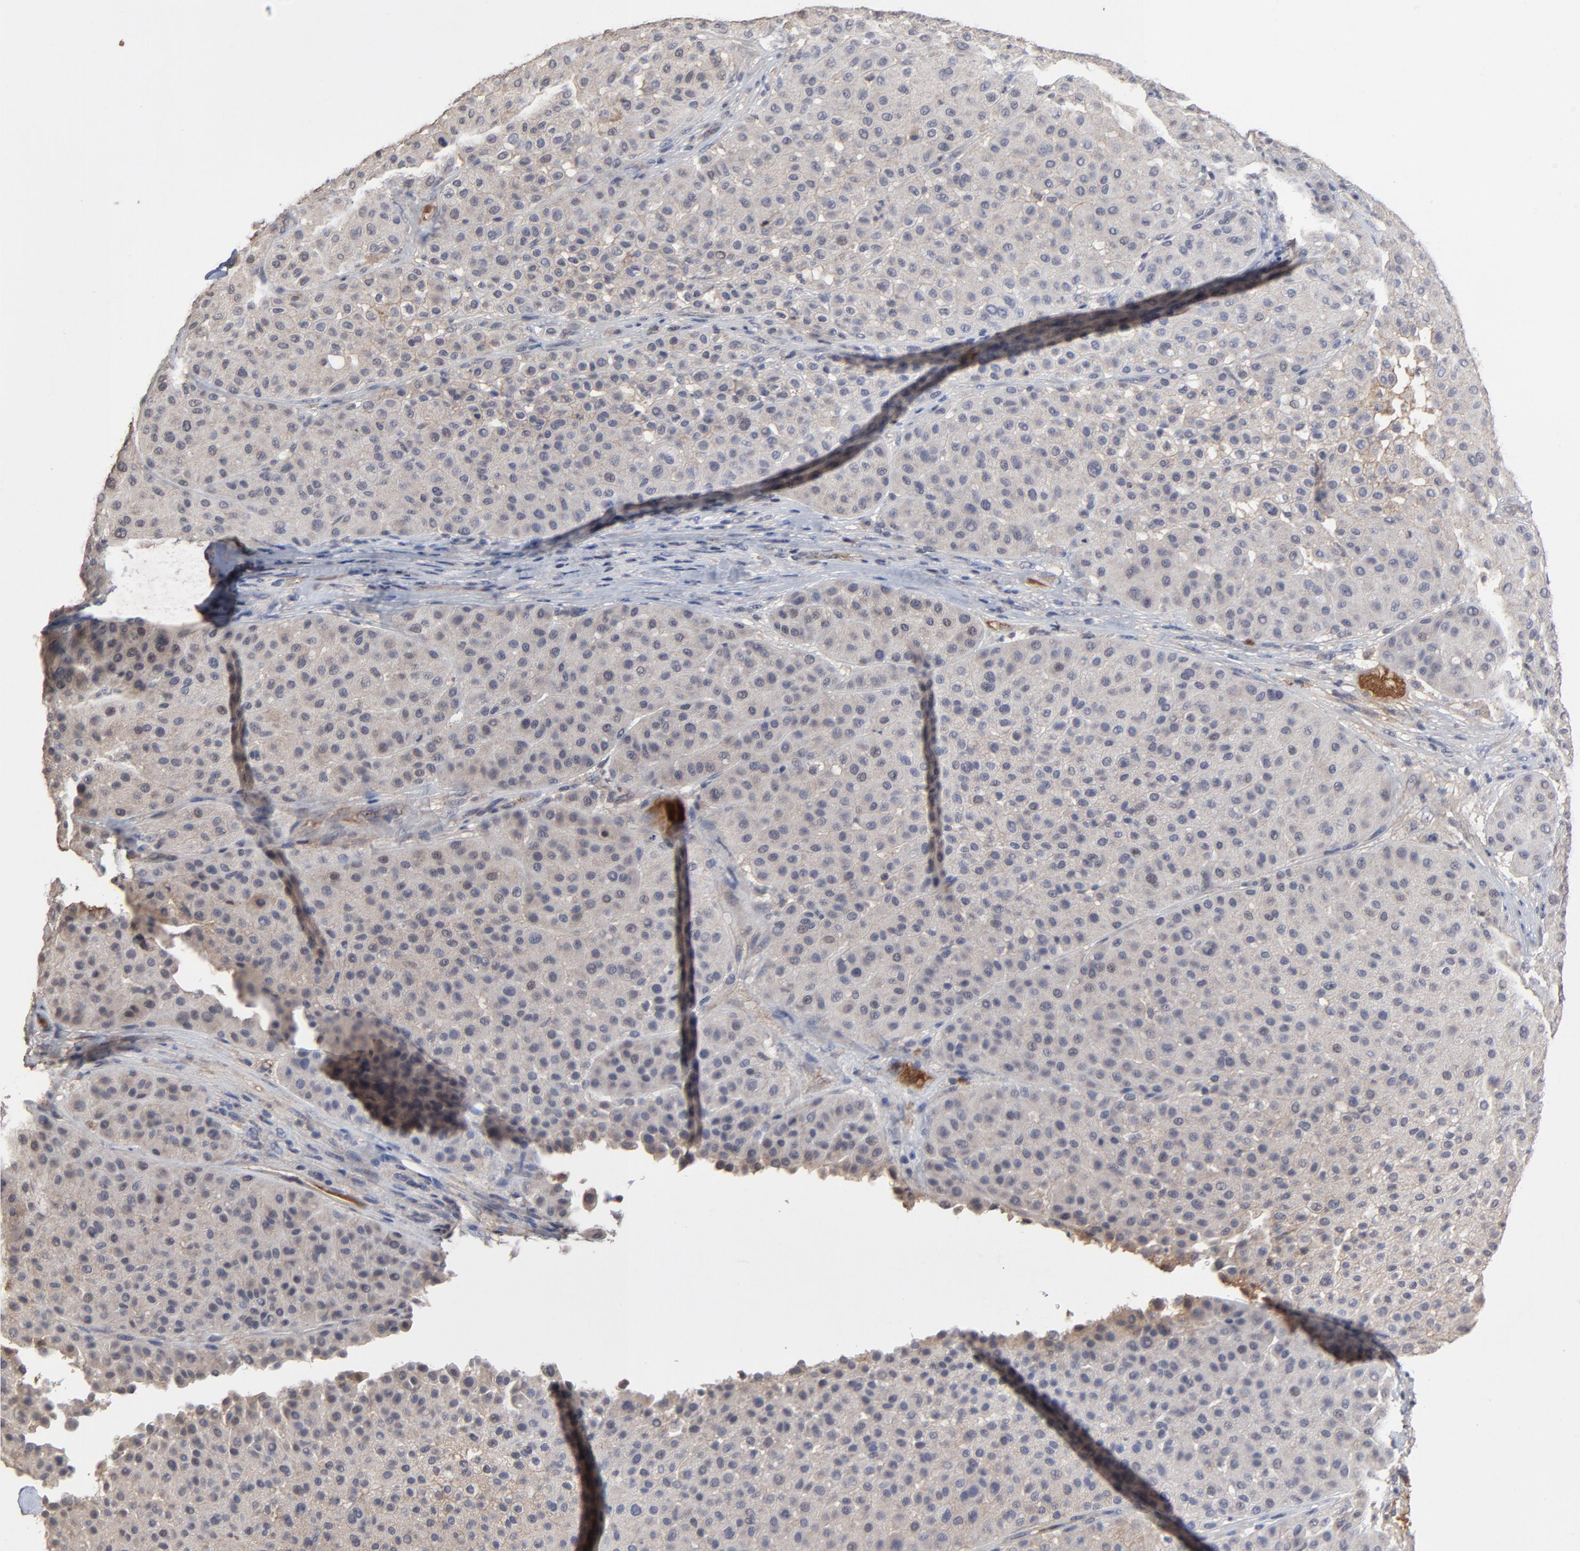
{"staining": {"intensity": "negative", "quantity": "none", "location": "none"}, "tissue": "melanoma", "cell_type": "Tumor cells", "image_type": "cancer", "snomed": [{"axis": "morphology", "description": "Normal tissue, NOS"}, {"axis": "morphology", "description": "Malignant melanoma, Metastatic site"}, {"axis": "topography", "description": "Skin"}], "caption": "The immunohistochemistry image has no significant expression in tumor cells of melanoma tissue.", "gene": "VPREB3", "patient": {"sex": "male", "age": 41}}